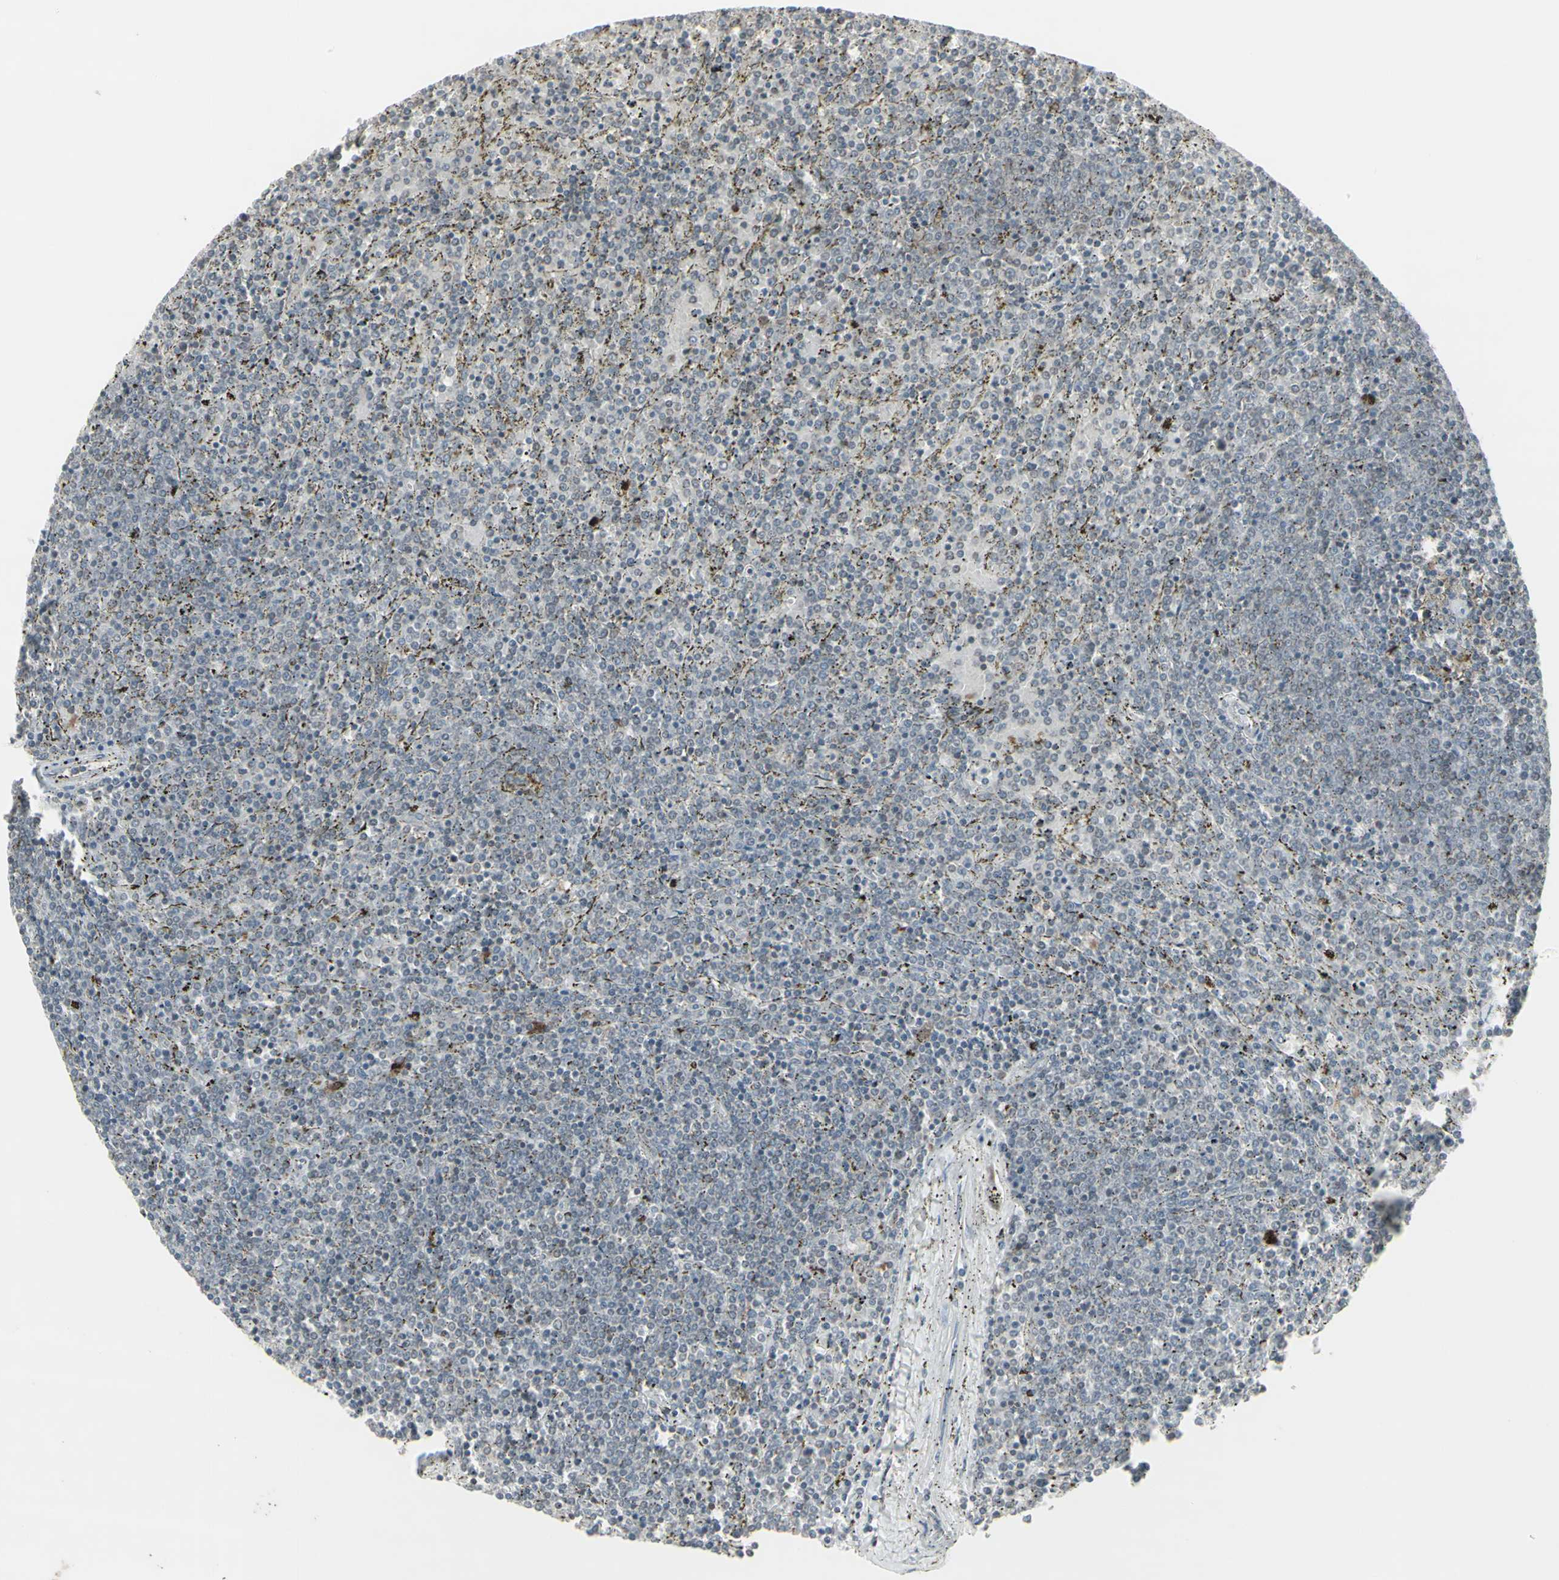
{"staining": {"intensity": "negative", "quantity": "none", "location": "none"}, "tissue": "lymphoma", "cell_type": "Tumor cells", "image_type": "cancer", "snomed": [{"axis": "morphology", "description": "Malignant lymphoma, non-Hodgkin's type, Low grade"}, {"axis": "topography", "description": "Spleen"}], "caption": "This is a image of immunohistochemistry staining of lymphoma, which shows no positivity in tumor cells. The staining was performed using DAB (3,3'-diaminobenzidine) to visualize the protein expression in brown, while the nuclei were stained in blue with hematoxylin (Magnification: 20x).", "gene": "SAMSN1", "patient": {"sex": "female", "age": 77}}